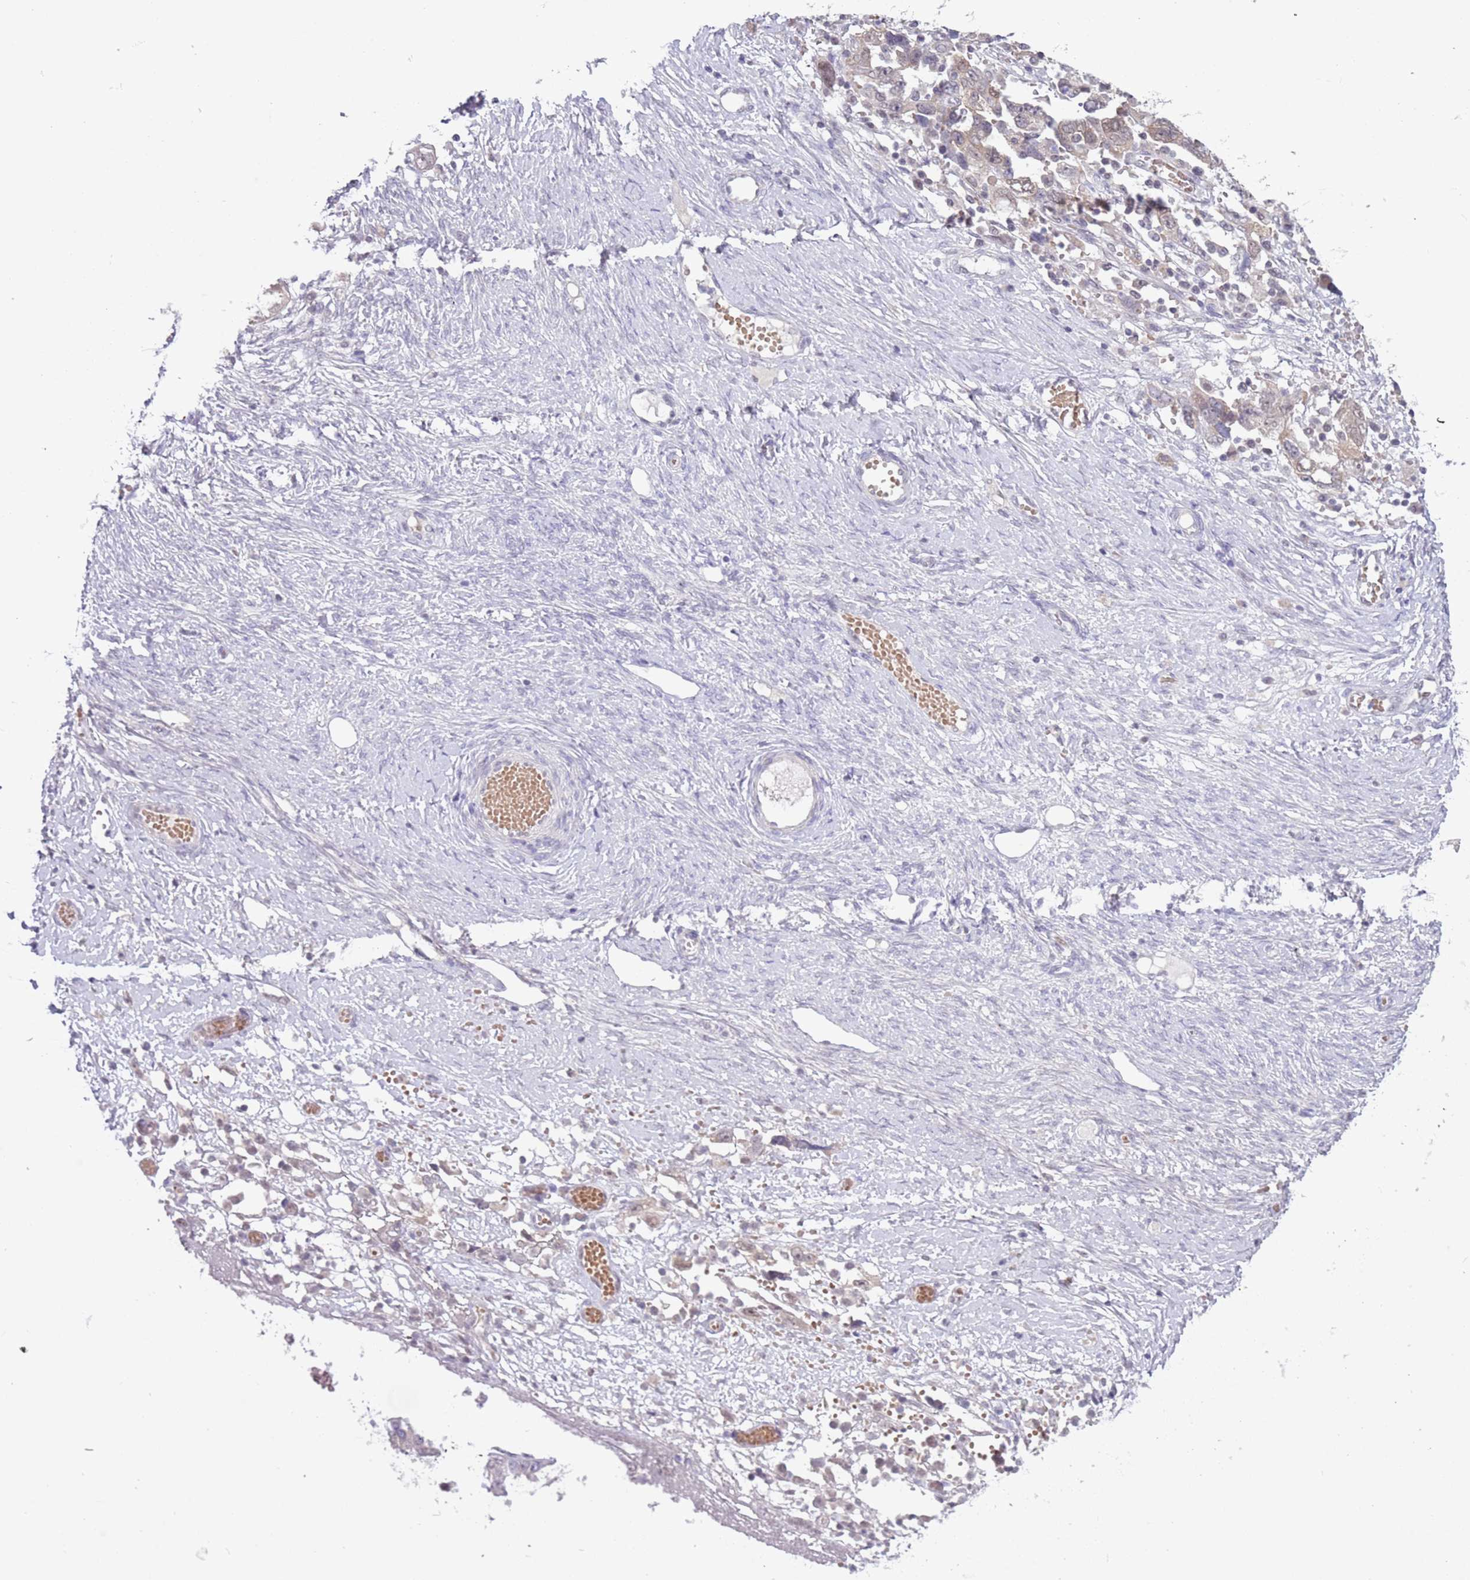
{"staining": {"intensity": "weak", "quantity": "25%-75%", "location": "cytoplasmic/membranous"}, "tissue": "ovarian cancer", "cell_type": "Tumor cells", "image_type": "cancer", "snomed": [{"axis": "morphology", "description": "Carcinoma, NOS"}, {"axis": "morphology", "description": "Cystadenocarcinoma, serous, NOS"}, {"axis": "topography", "description": "Ovary"}], "caption": "Immunohistochemical staining of human carcinoma (ovarian) displays low levels of weak cytoplasmic/membranous protein staining in approximately 25%-75% of tumor cells. The staining was performed using DAB (3,3'-diaminobenzidine) to visualize the protein expression in brown, while the nuclei were stained in blue with hematoxylin (Magnification: 20x).", "gene": "TM2D1", "patient": {"sex": "female", "age": 69}}